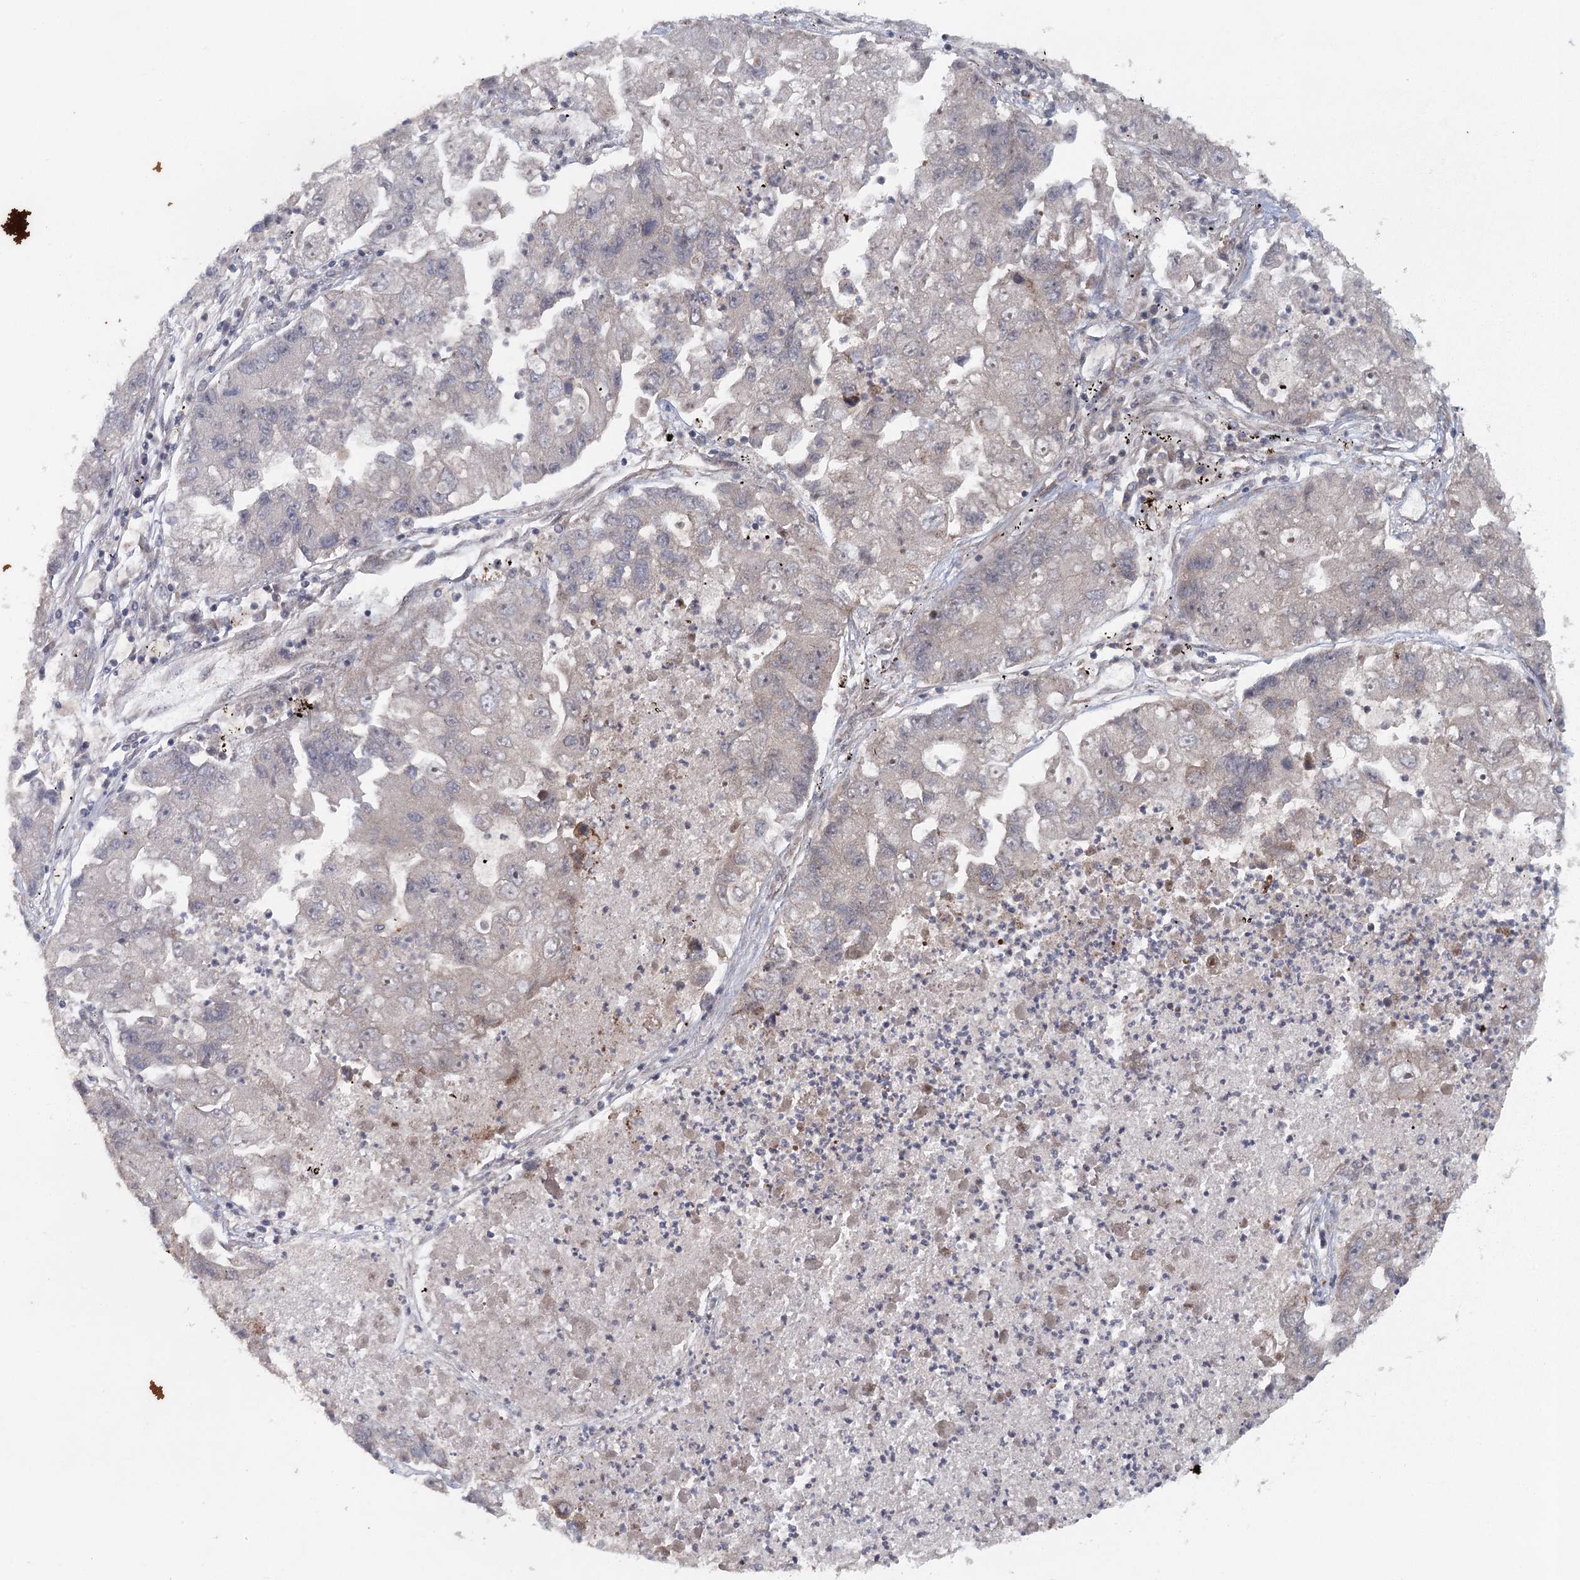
{"staining": {"intensity": "negative", "quantity": "none", "location": "none"}, "tissue": "lung cancer", "cell_type": "Tumor cells", "image_type": "cancer", "snomed": [{"axis": "morphology", "description": "Adenocarcinoma, NOS"}, {"axis": "topography", "description": "Lung"}], "caption": "The photomicrograph reveals no staining of tumor cells in lung cancer. The staining was performed using DAB (3,3'-diaminobenzidine) to visualize the protein expression in brown, while the nuclei were stained in blue with hematoxylin (Magnification: 20x).", "gene": "IFT46", "patient": {"sex": "female", "age": 51}}